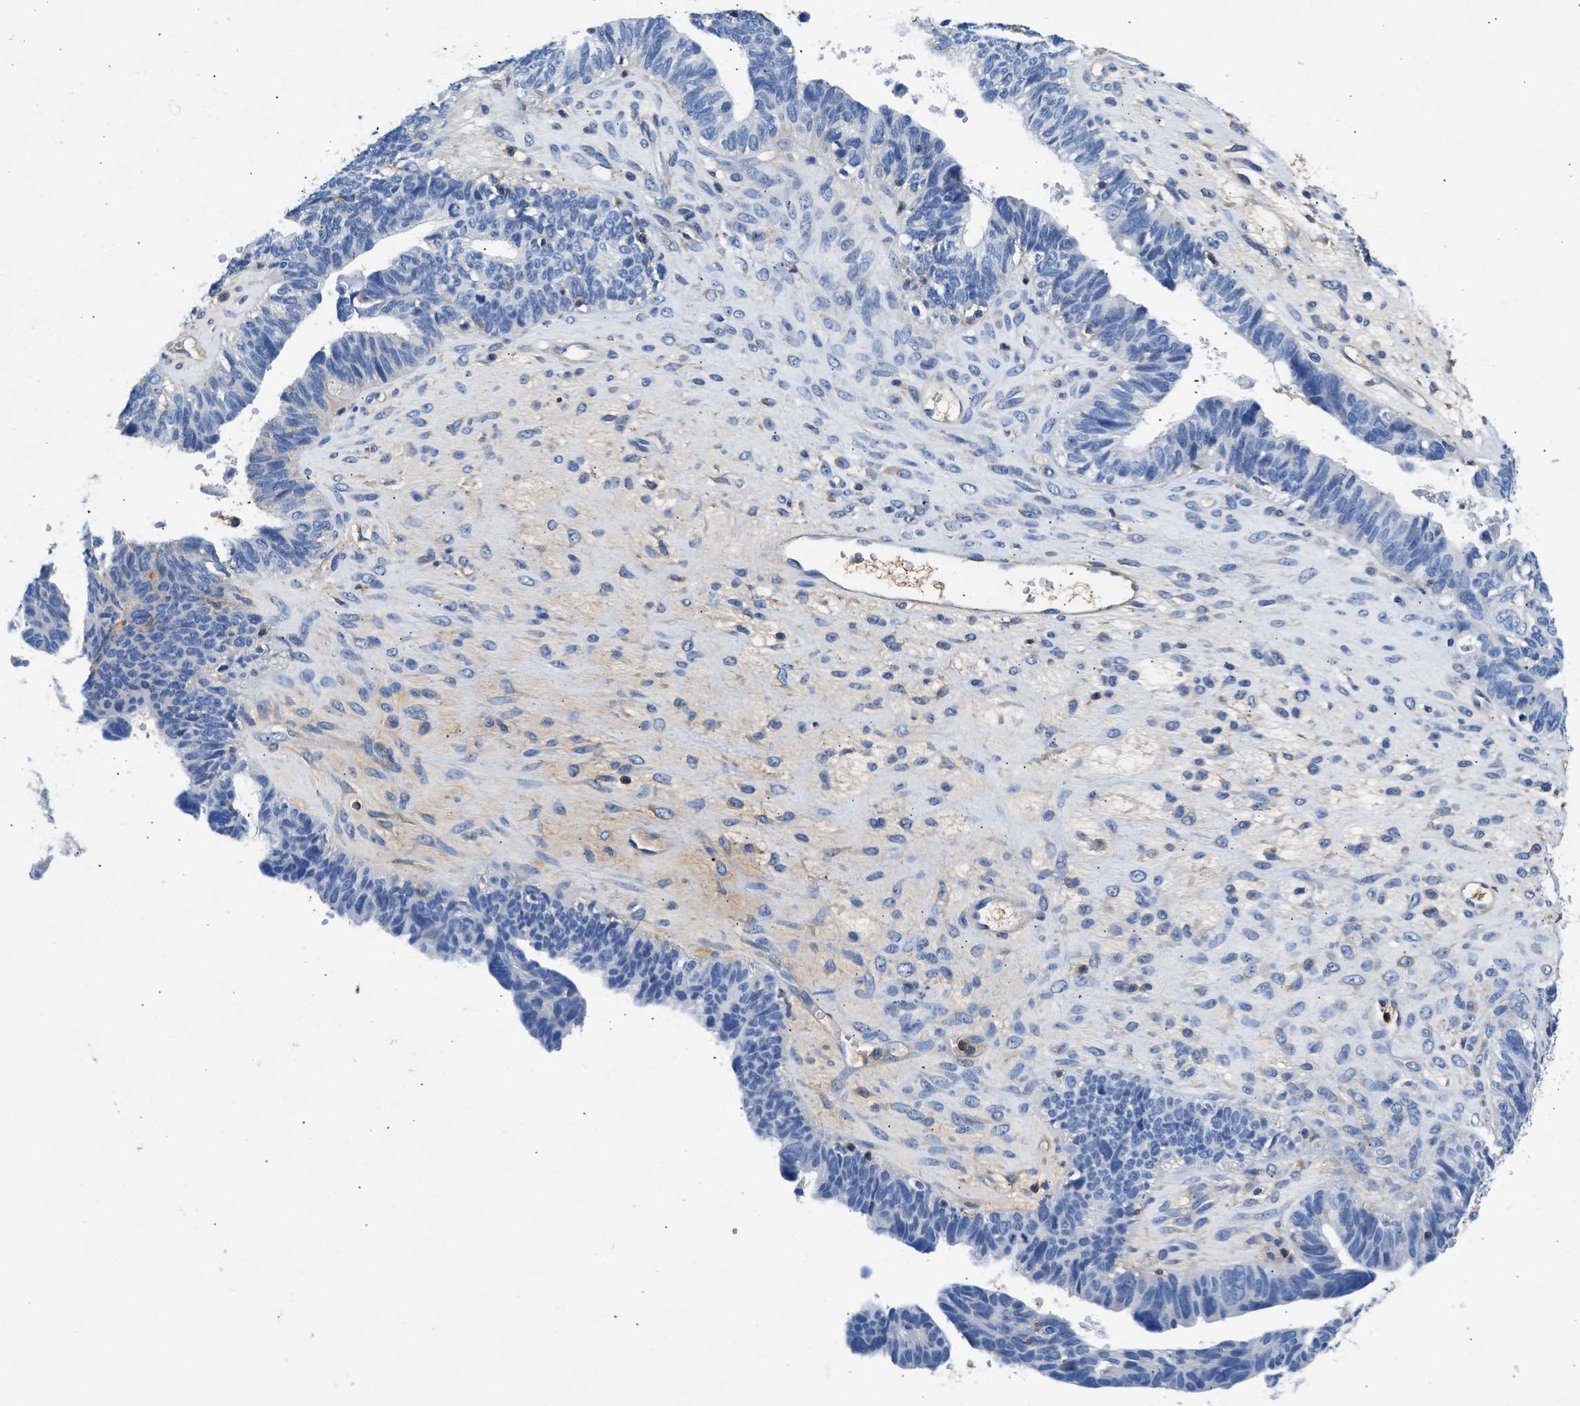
{"staining": {"intensity": "negative", "quantity": "none", "location": "none"}, "tissue": "ovarian cancer", "cell_type": "Tumor cells", "image_type": "cancer", "snomed": [{"axis": "morphology", "description": "Cystadenocarcinoma, serous, NOS"}, {"axis": "topography", "description": "Ovary"}], "caption": "Immunohistochemical staining of human ovarian serous cystadenocarcinoma reveals no significant positivity in tumor cells. (DAB (3,3'-diaminobenzidine) immunohistochemistry (IHC) with hematoxylin counter stain).", "gene": "KCNQ4", "patient": {"sex": "female", "age": 79}}